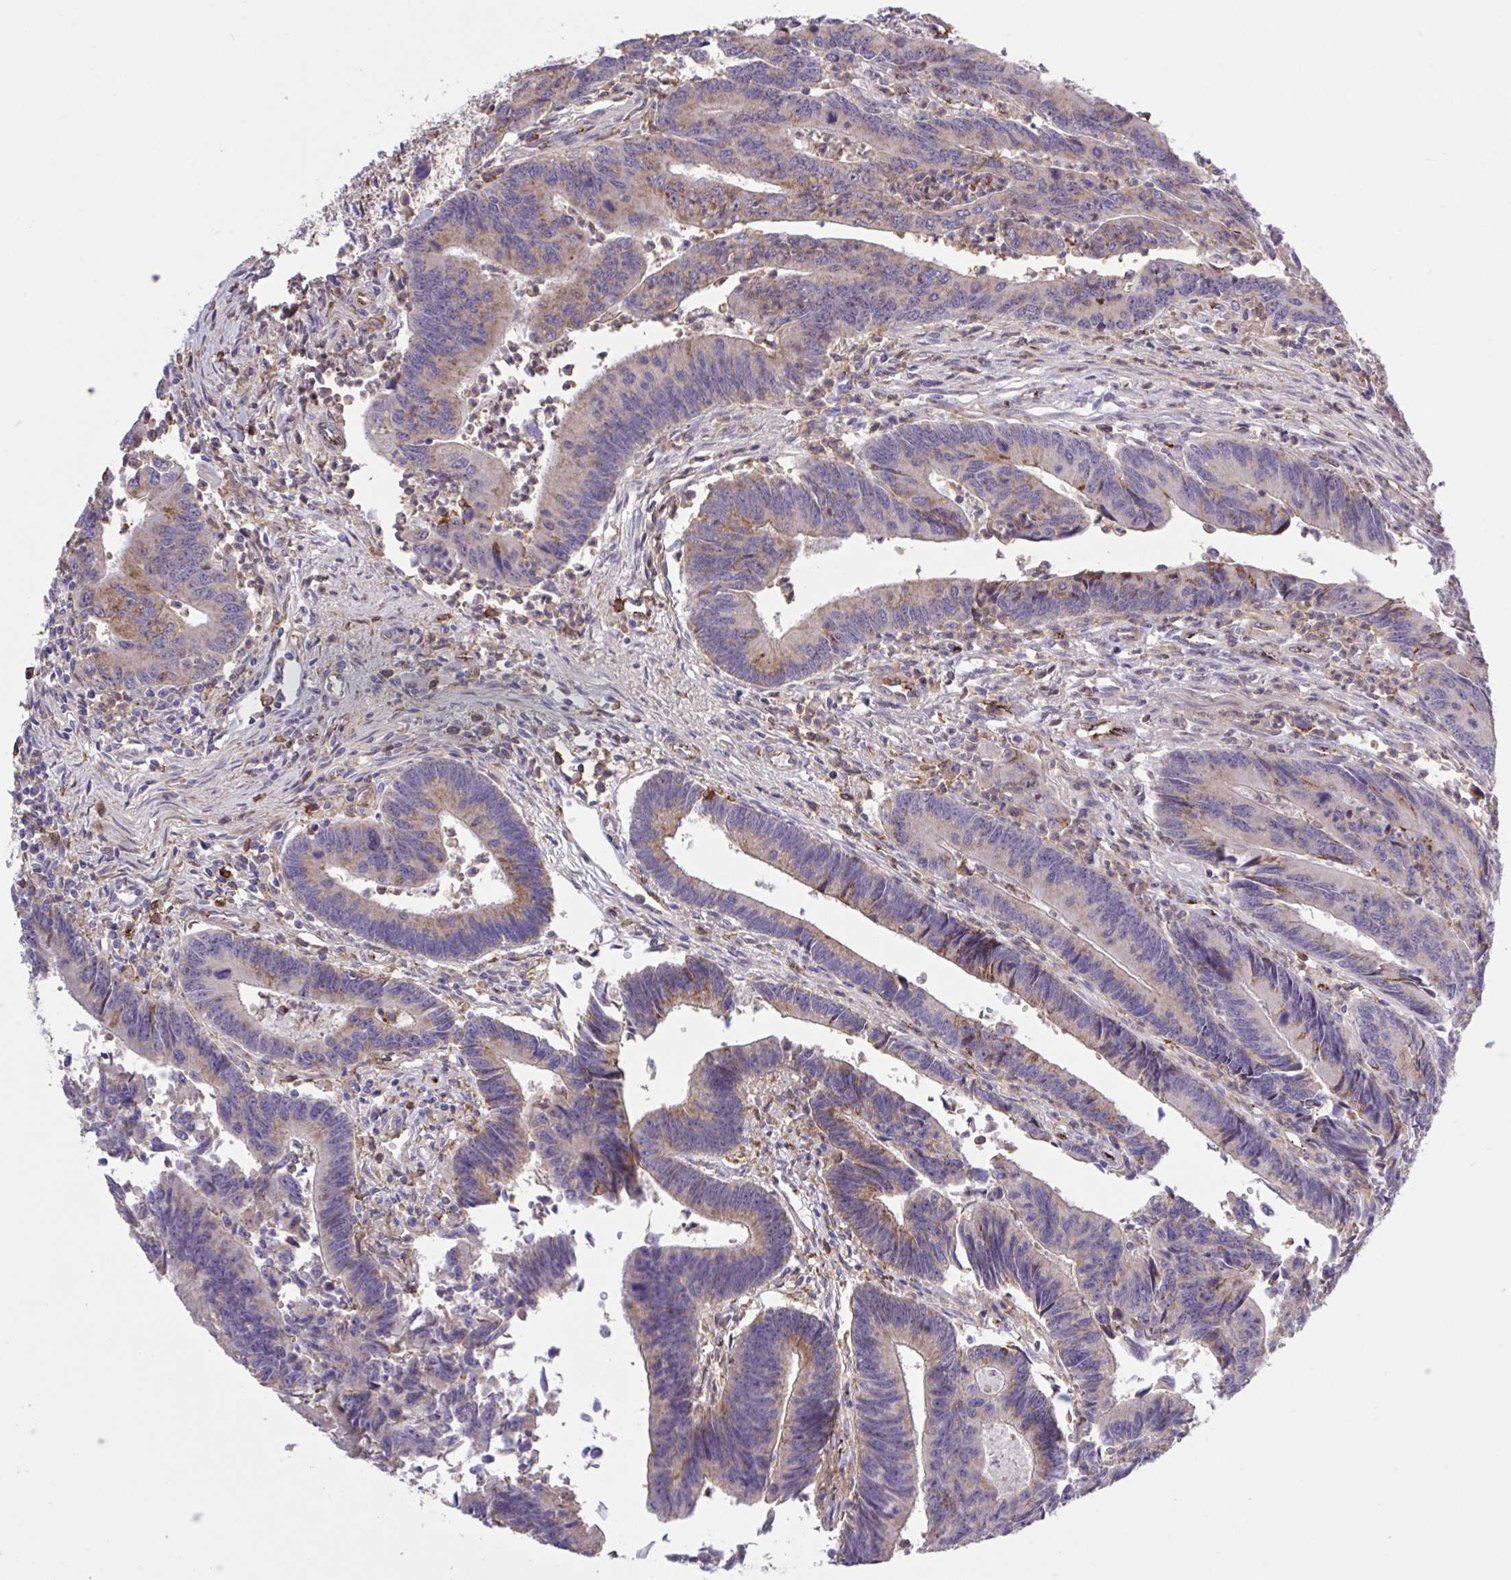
{"staining": {"intensity": "moderate", "quantity": "25%-75%", "location": "cytoplasmic/membranous"}, "tissue": "colorectal cancer", "cell_type": "Tumor cells", "image_type": "cancer", "snomed": [{"axis": "morphology", "description": "Adenocarcinoma, NOS"}, {"axis": "topography", "description": "Colon"}], "caption": "Immunohistochemical staining of colorectal adenocarcinoma displays medium levels of moderate cytoplasmic/membranous expression in approximately 25%-75% of tumor cells.", "gene": "CD101", "patient": {"sex": "female", "age": 67}}